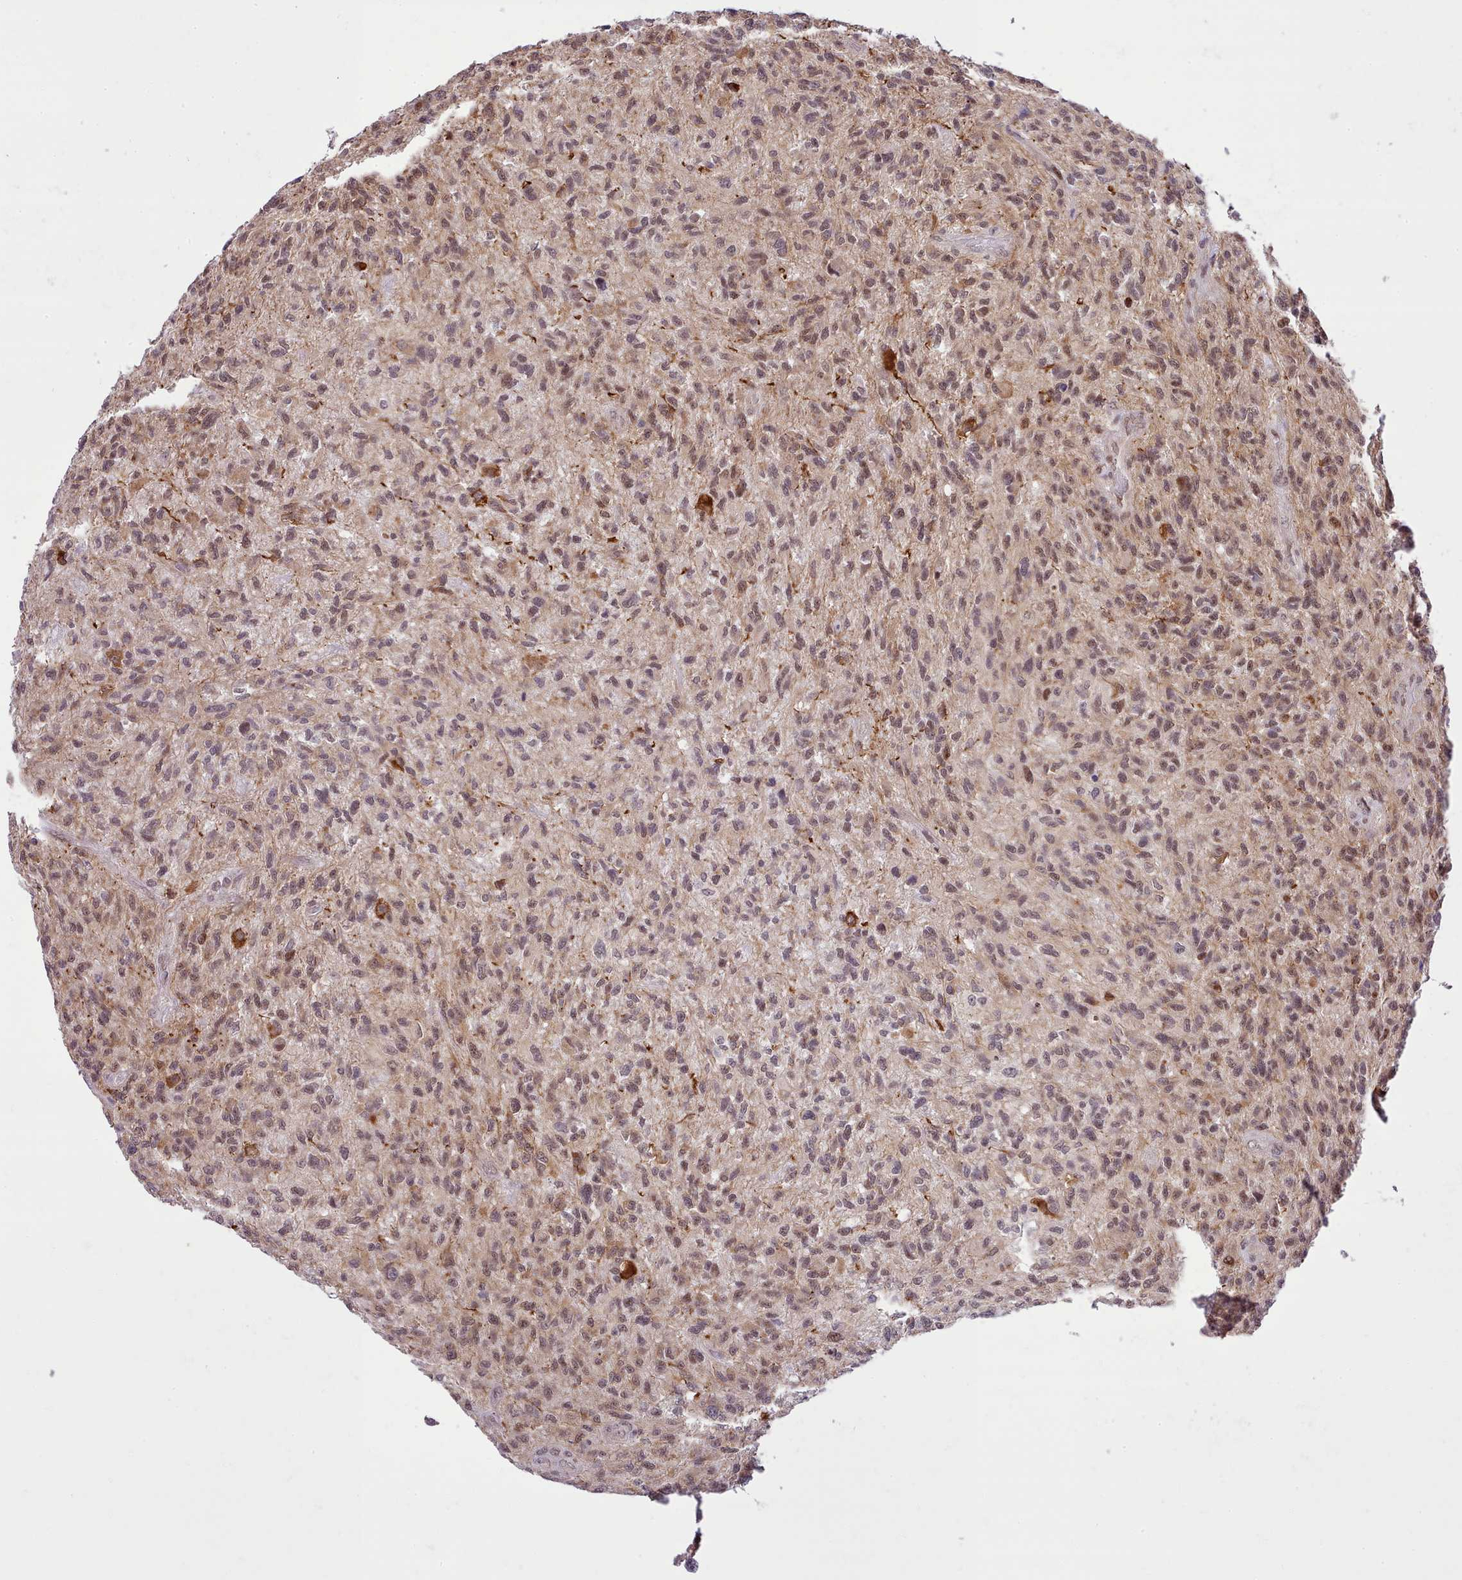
{"staining": {"intensity": "weak", "quantity": "25%-75%", "location": "cytoplasmic/membranous,nuclear"}, "tissue": "glioma", "cell_type": "Tumor cells", "image_type": "cancer", "snomed": [{"axis": "morphology", "description": "Glioma, malignant, High grade"}, {"axis": "topography", "description": "Brain"}], "caption": "Human malignant glioma (high-grade) stained with a brown dye displays weak cytoplasmic/membranous and nuclear positive positivity in about 25%-75% of tumor cells.", "gene": "HOXB7", "patient": {"sex": "male", "age": 47}}